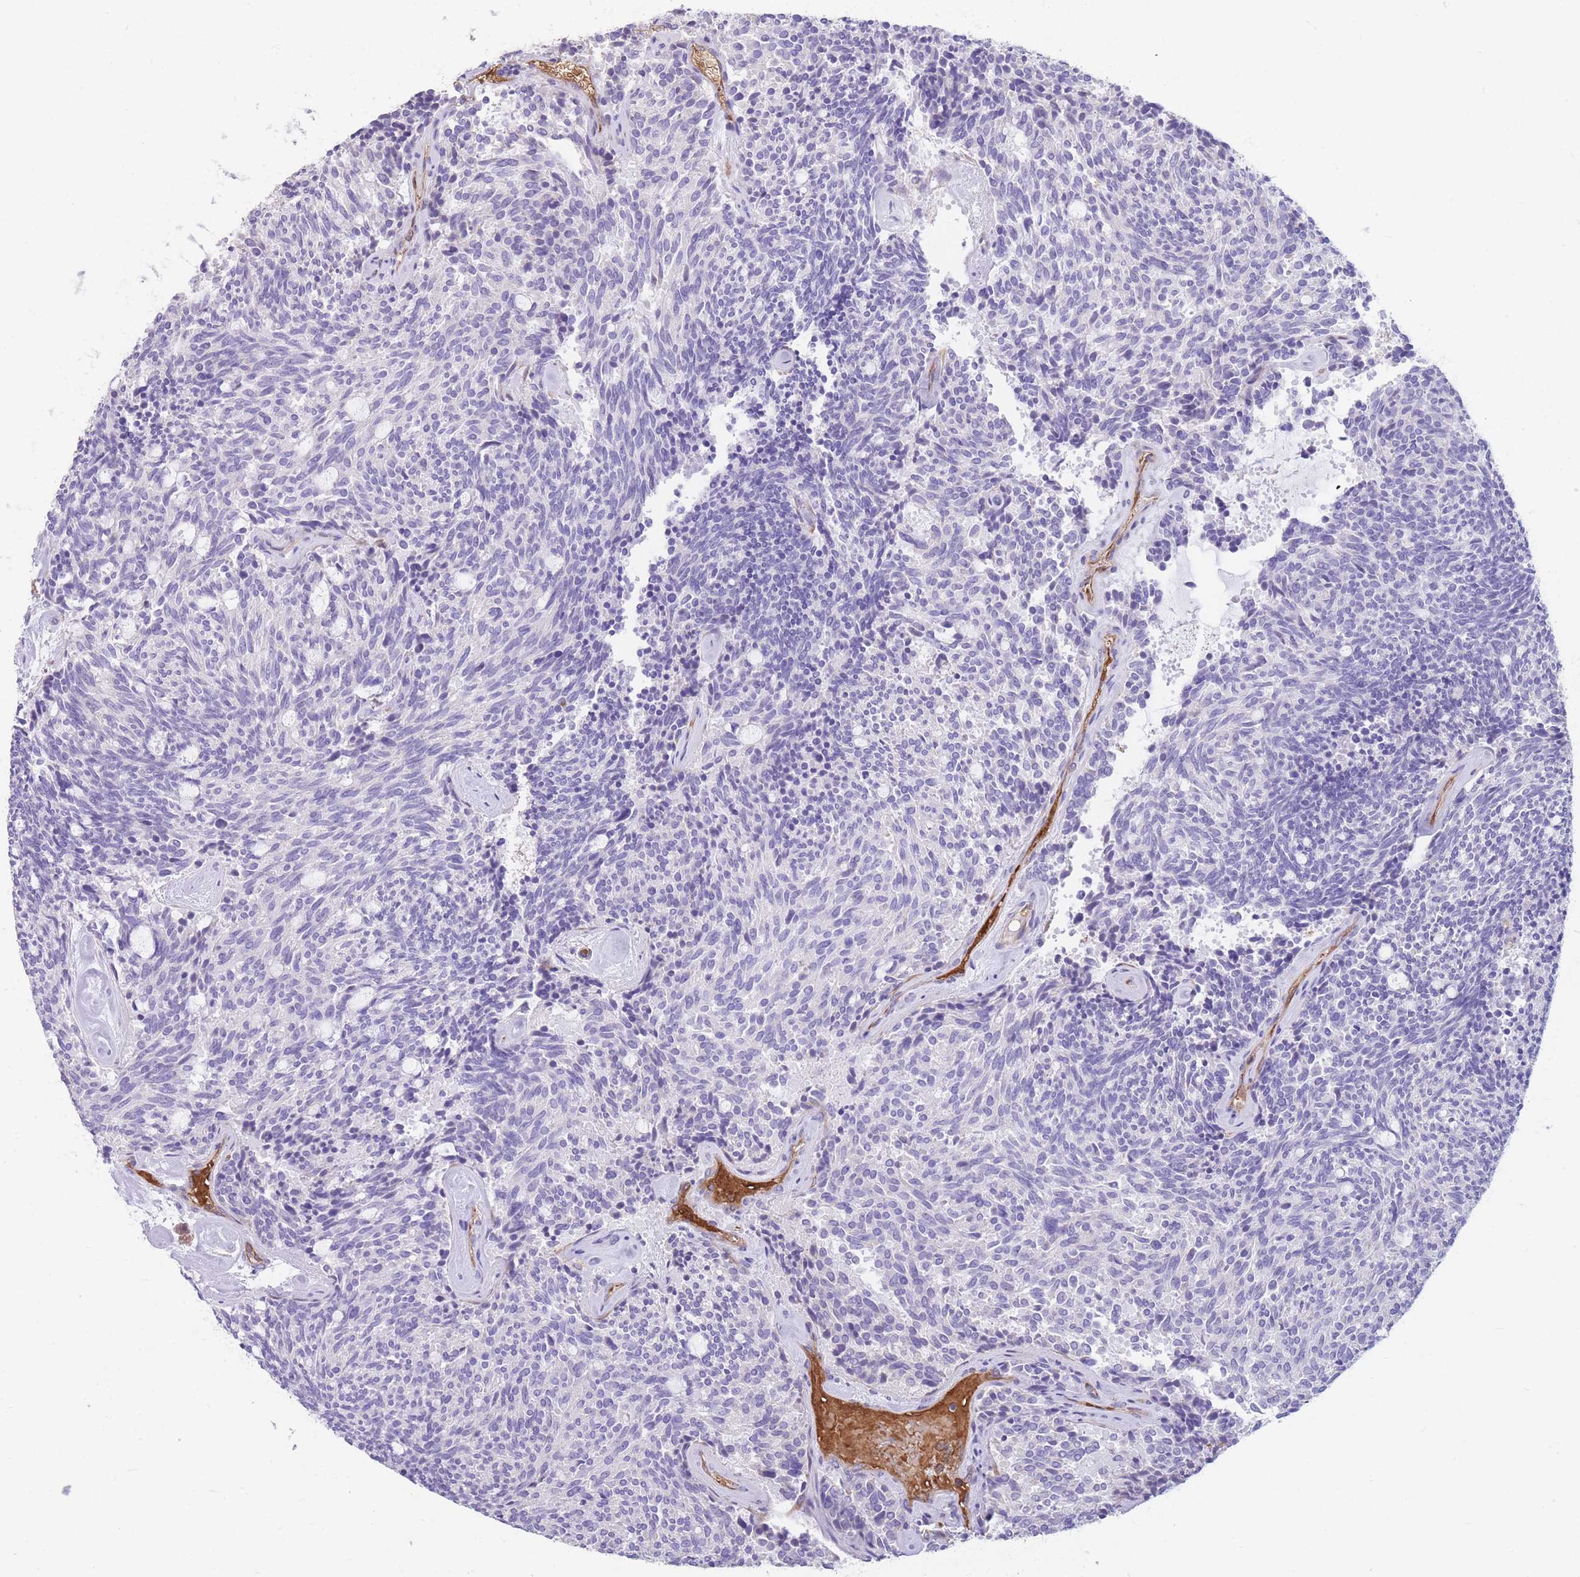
{"staining": {"intensity": "negative", "quantity": "none", "location": "none"}, "tissue": "carcinoid", "cell_type": "Tumor cells", "image_type": "cancer", "snomed": [{"axis": "morphology", "description": "Carcinoid, malignant, NOS"}, {"axis": "topography", "description": "Pancreas"}], "caption": "Immunohistochemical staining of human malignant carcinoid shows no significant positivity in tumor cells.", "gene": "ANKRD53", "patient": {"sex": "female", "age": 54}}